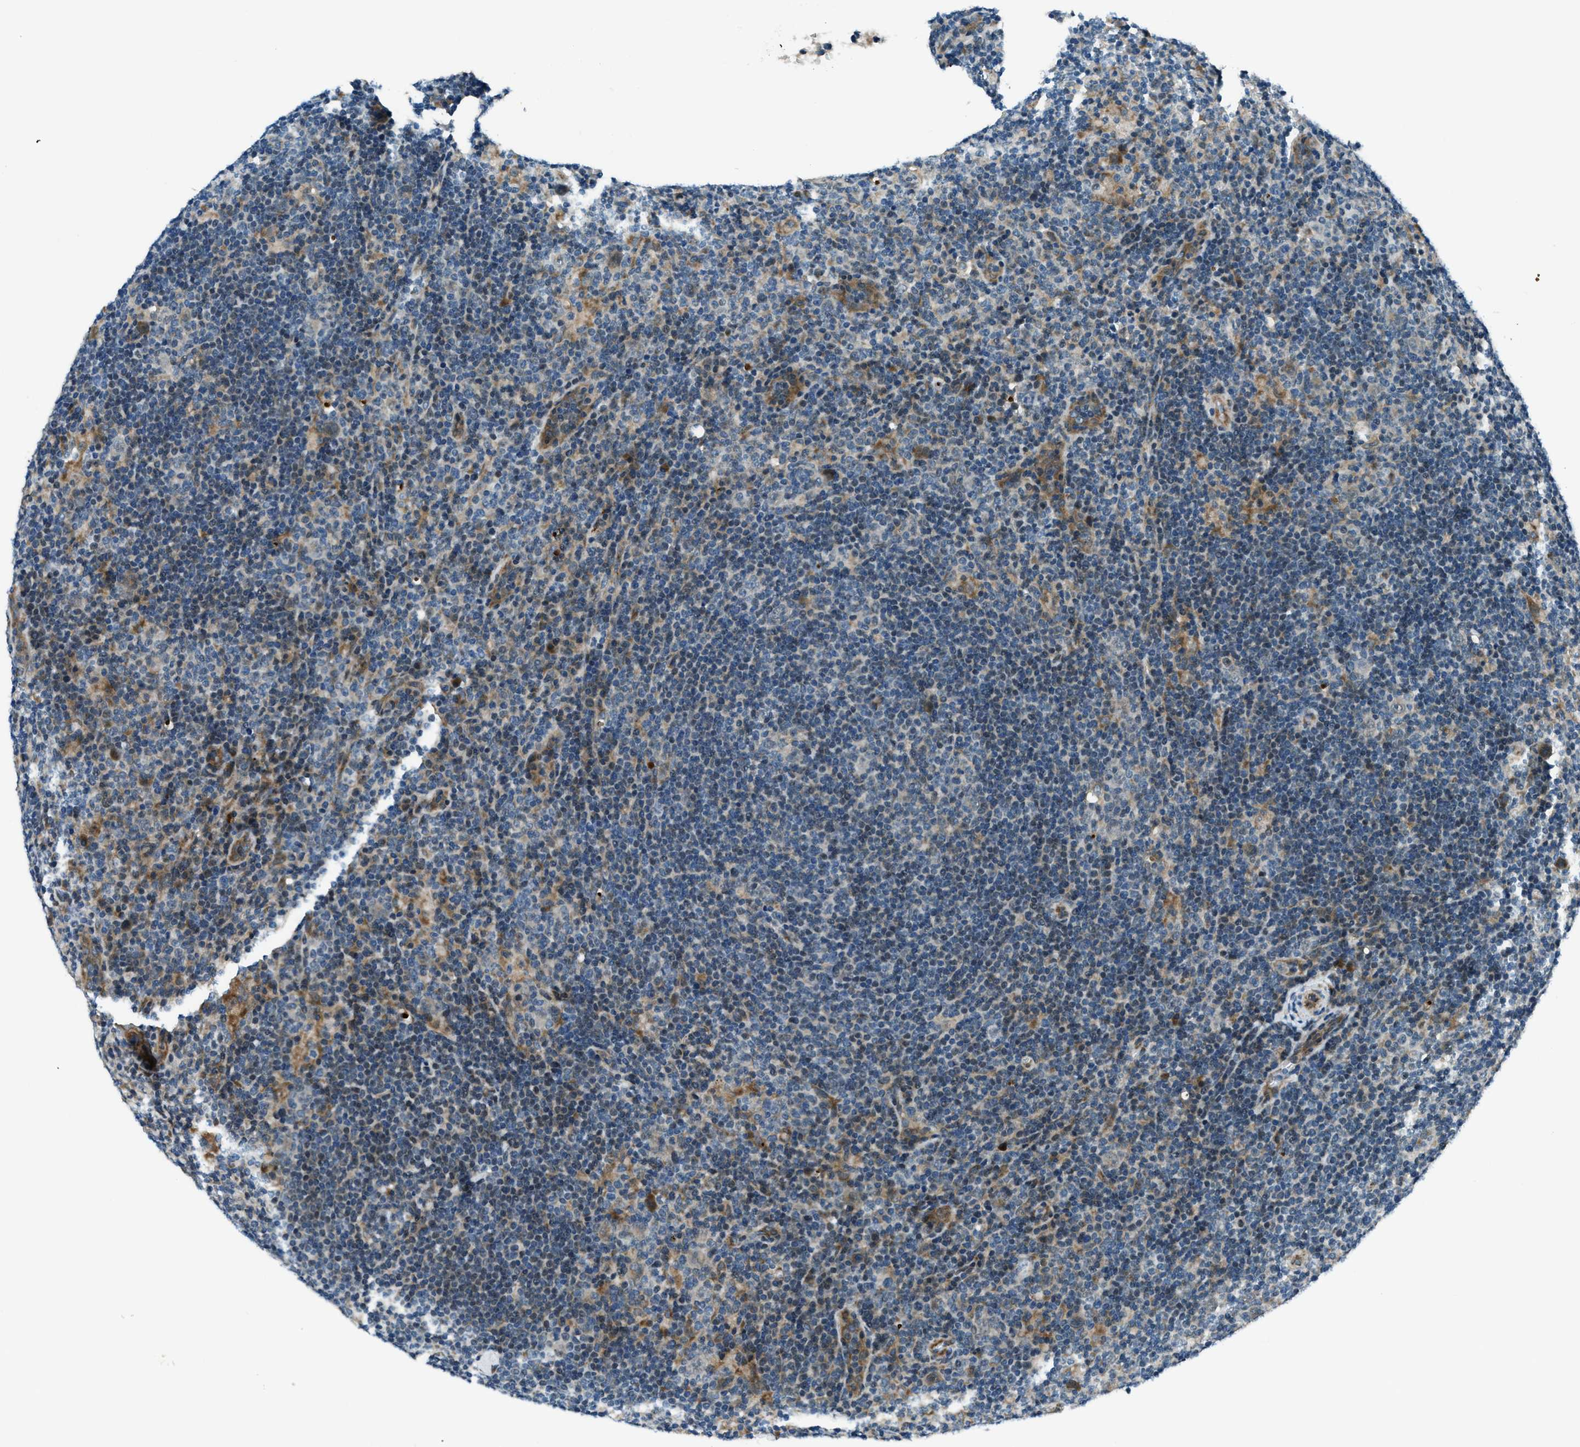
{"staining": {"intensity": "moderate", "quantity": "<25%", "location": "cytoplasmic/membranous"}, "tissue": "lymphoma", "cell_type": "Tumor cells", "image_type": "cancer", "snomed": [{"axis": "morphology", "description": "Hodgkin's disease, NOS"}, {"axis": "topography", "description": "Lymph node"}], "caption": "Immunohistochemistry photomicrograph of lymphoma stained for a protein (brown), which exhibits low levels of moderate cytoplasmic/membranous positivity in about <25% of tumor cells.", "gene": "GINM1", "patient": {"sex": "female", "age": 57}}